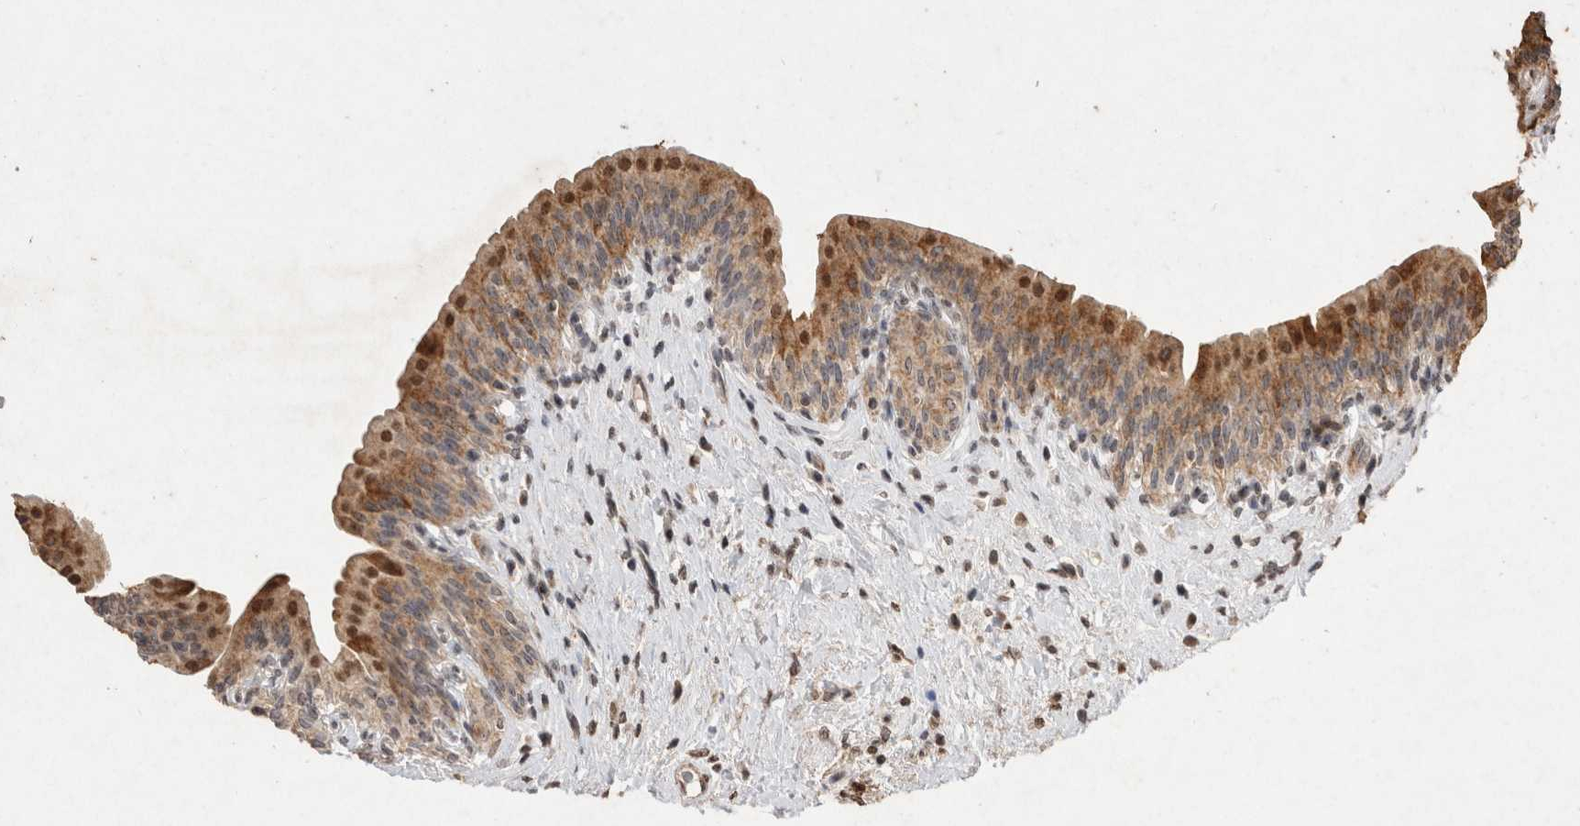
{"staining": {"intensity": "moderate", "quantity": ">75%", "location": "cytoplasmic/membranous,nuclear"}, "tissue": "urinary bladder", "cell_type": "Urothelial cells", "image_type": "normal", "snomed": [{"axis": "morphology", "description": "Normal tissue, NOS"}, {"axis": "topography", "description": "Urinary bladder"}], "caption": "This is a photomicrograph of immunohistochemistry staining of normal urinary bladder, which shows moderate positivity in the cytoplasmic/membranous,nuclear of urothelial cells.", "gene": "STK11", "patient": {"sex": "male", "age": 83}}